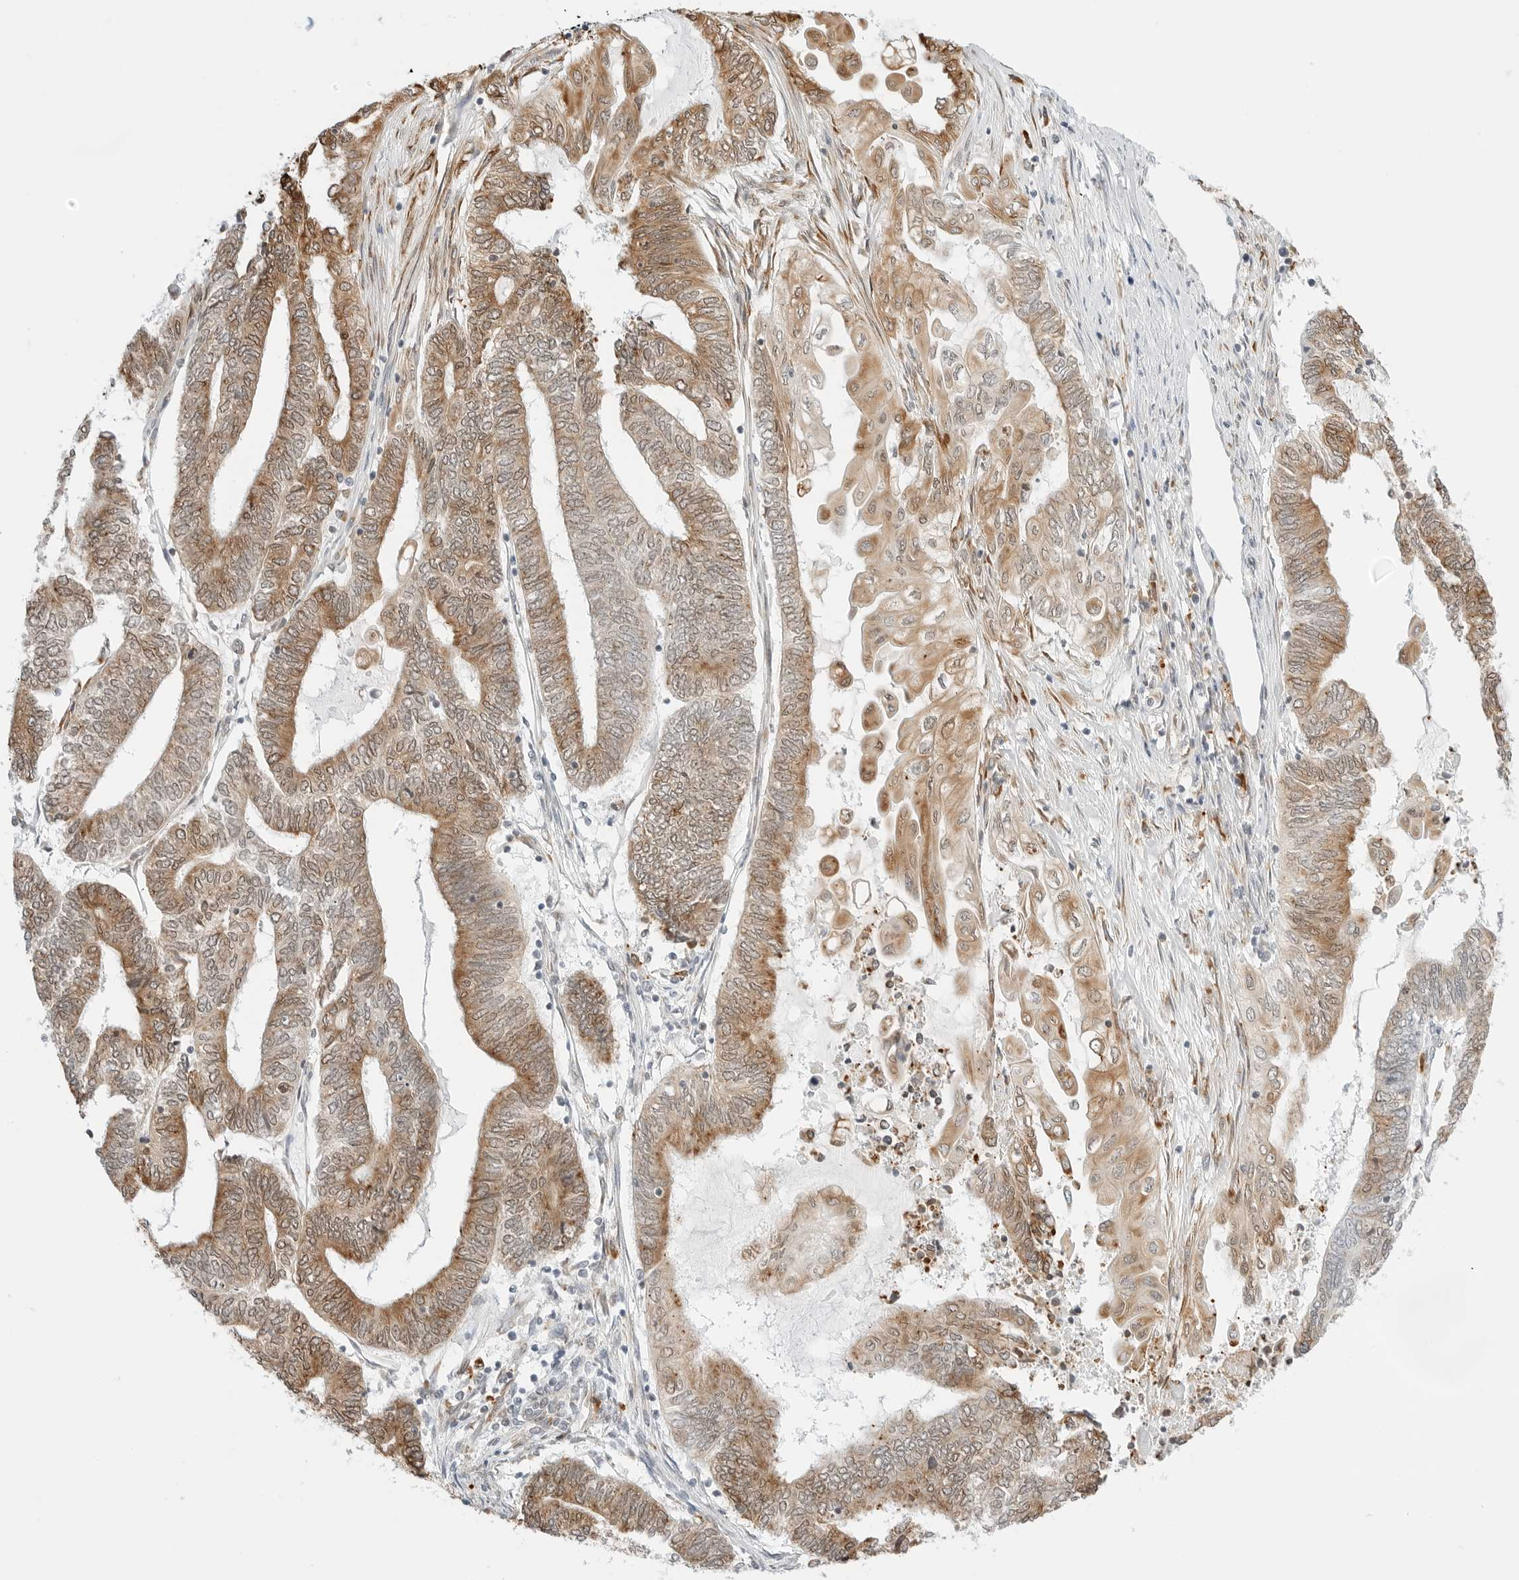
{"staining": {"intensity": "moderate", "quantity": ">75%", "location": "cytoplasmic/membranous"}, "tissue": "endometrial cancer", "cell_type": "Tumor cells", "image_type": "cancer", "snomed": [{"axis": "morphology", "description": "Adenocarcinoma, NOS"}, {"axis": "topography", "description": "Uterus"}, {"axis": "topography", "description": "Endometrium"}], "caption": "Tumor cells exhibit medium levels of moderate cytoplasmic/membranous staining in about >75% of cells in adenocarcinoma (endometrial). (DAB = brown stain, brightfield microscopy at high magnification).", "gene": "THEM4", "patient": {"sex": "female", "age": 70}}